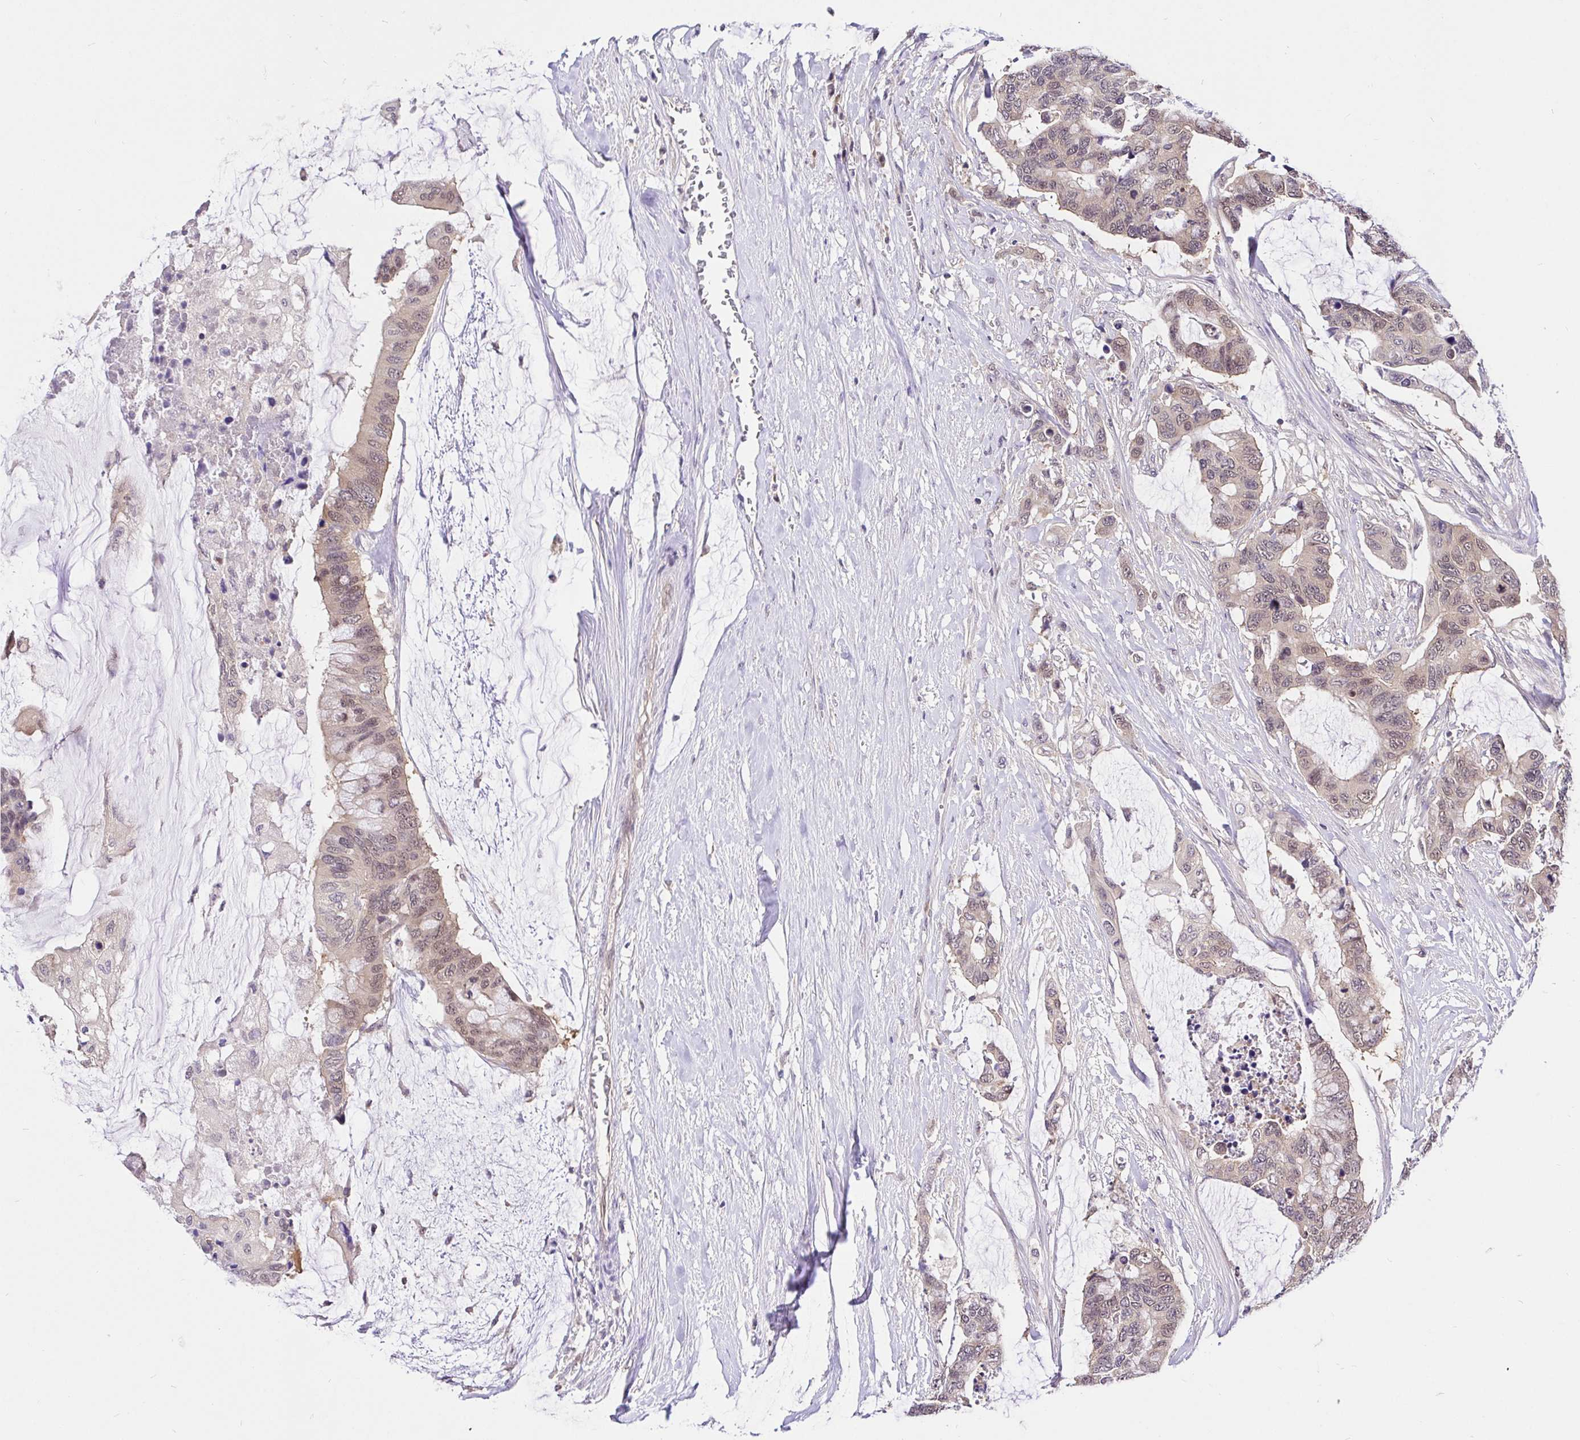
{"staining": {"intensity": "weak", "quantity": ">75%", "location": "cytoplasmic/membranous,nuclear"}, "tissue": "colorectal cancer", "cell_type": "Tumor cells", "image_type": "cancer", "snomed": [{"axis": "morphology", "description": "Adenocarcinoma, NOS"}, {"axis": "topography", "description": "Rectum"}], "caption": "Immunohistochemistry (IHC) histopathology image of neoplastic tissue: human colorectal cancer stained using IHC demonstrates low levels of weak protein expression localized specifically in the cytoplasmic/membranous and nuclear of tumor cells, appearing as a cytoplasmic/membranous and nuclear brown color.", "gene": "UBE2M", "patient": {"sex": "female", "age": 59}}